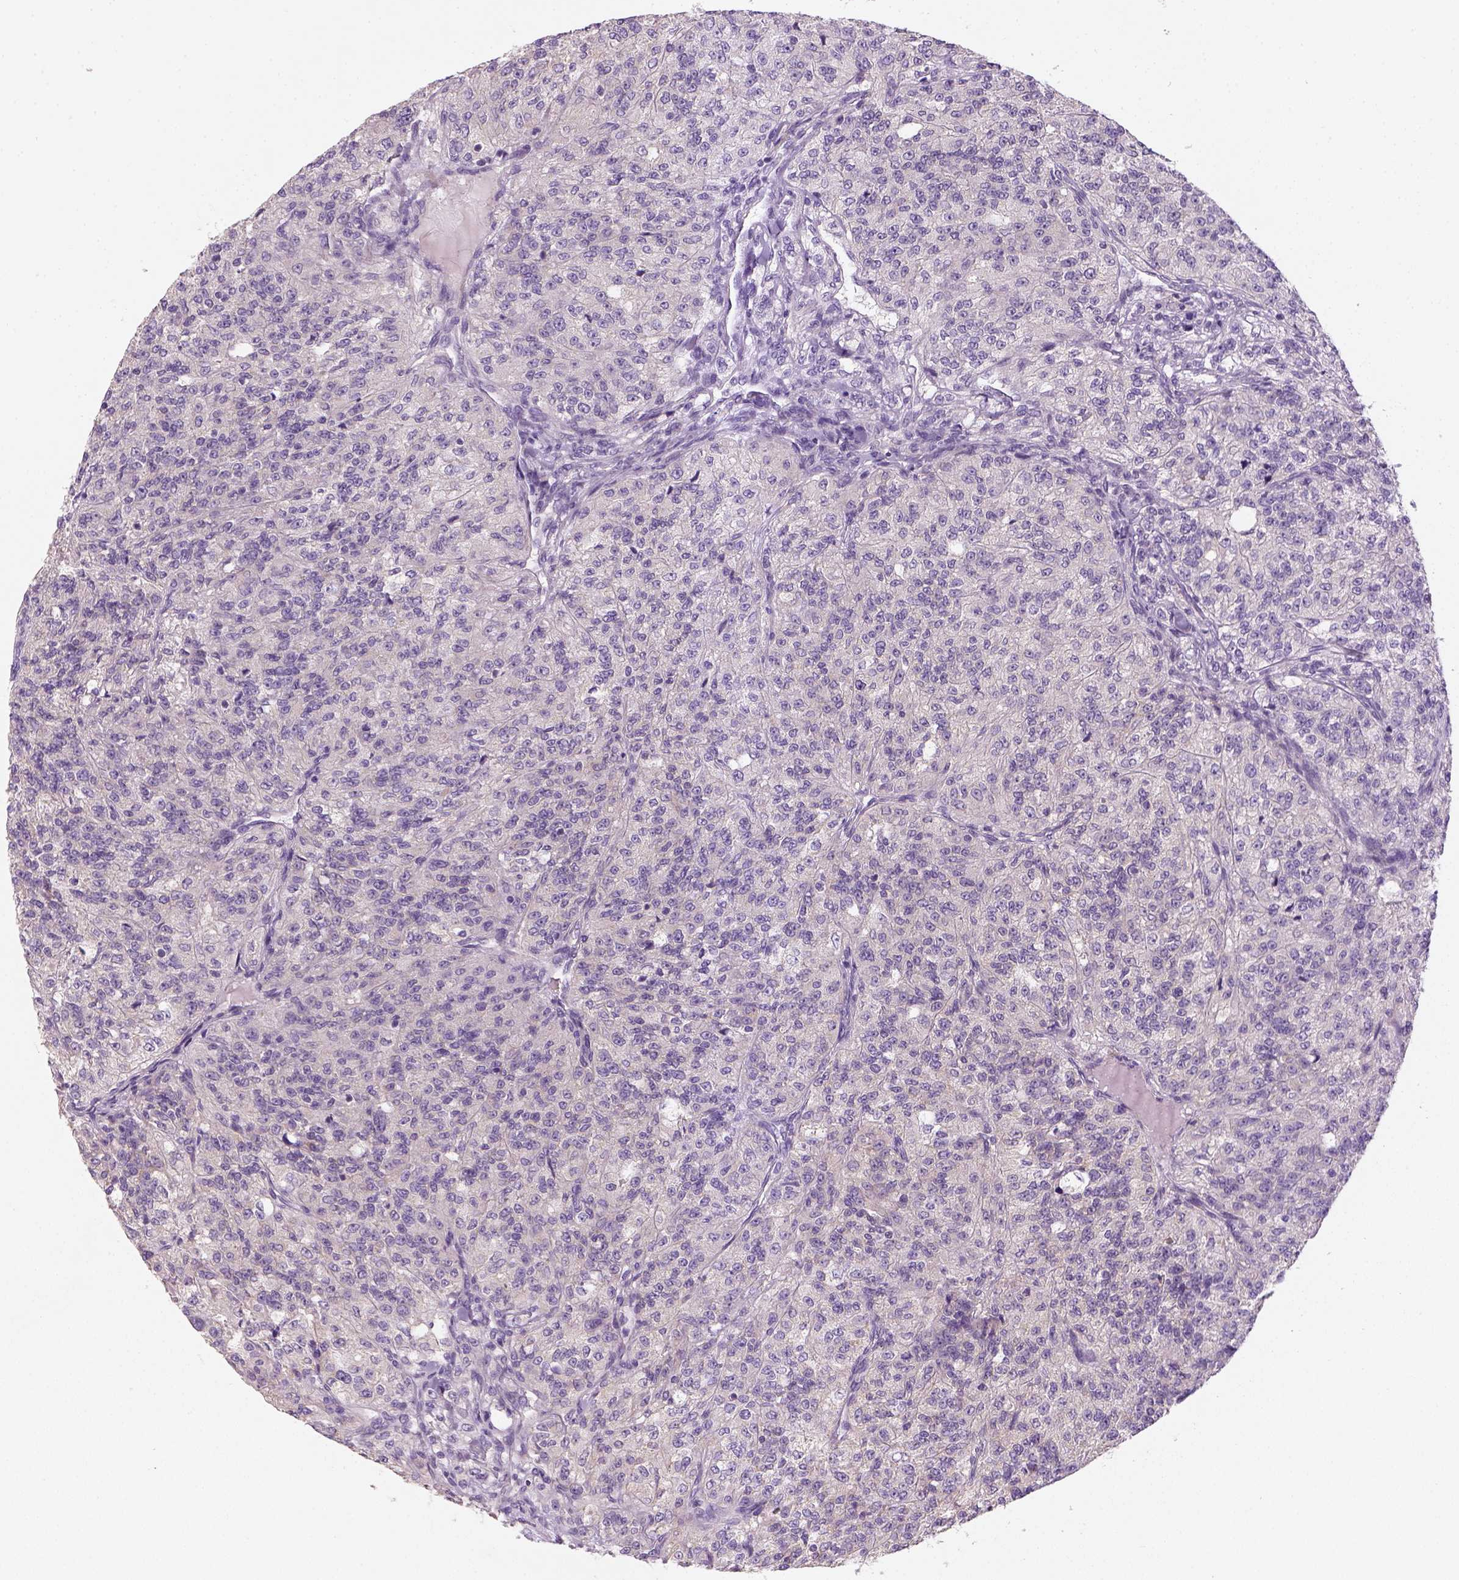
{"staining": {"intensity": "negative", "quantity": "none", "location": "none"}, "tissue": "renal cancer", "cell_type": "Tumor cells", "image_type": "cancer", "snomed": [{"axis": "morphology", "description": "Adenocarcinoma, NOS"}, {"axis": "topography", "description": "Kidney"}], "caption": "IHC photomicrograph of neoplastic tissue: renal cancer stained with DAB reveals no significant protein staining in tumor cells.", "gene": "NUDT6", "patient": {"sex": "female", "age": 63}}